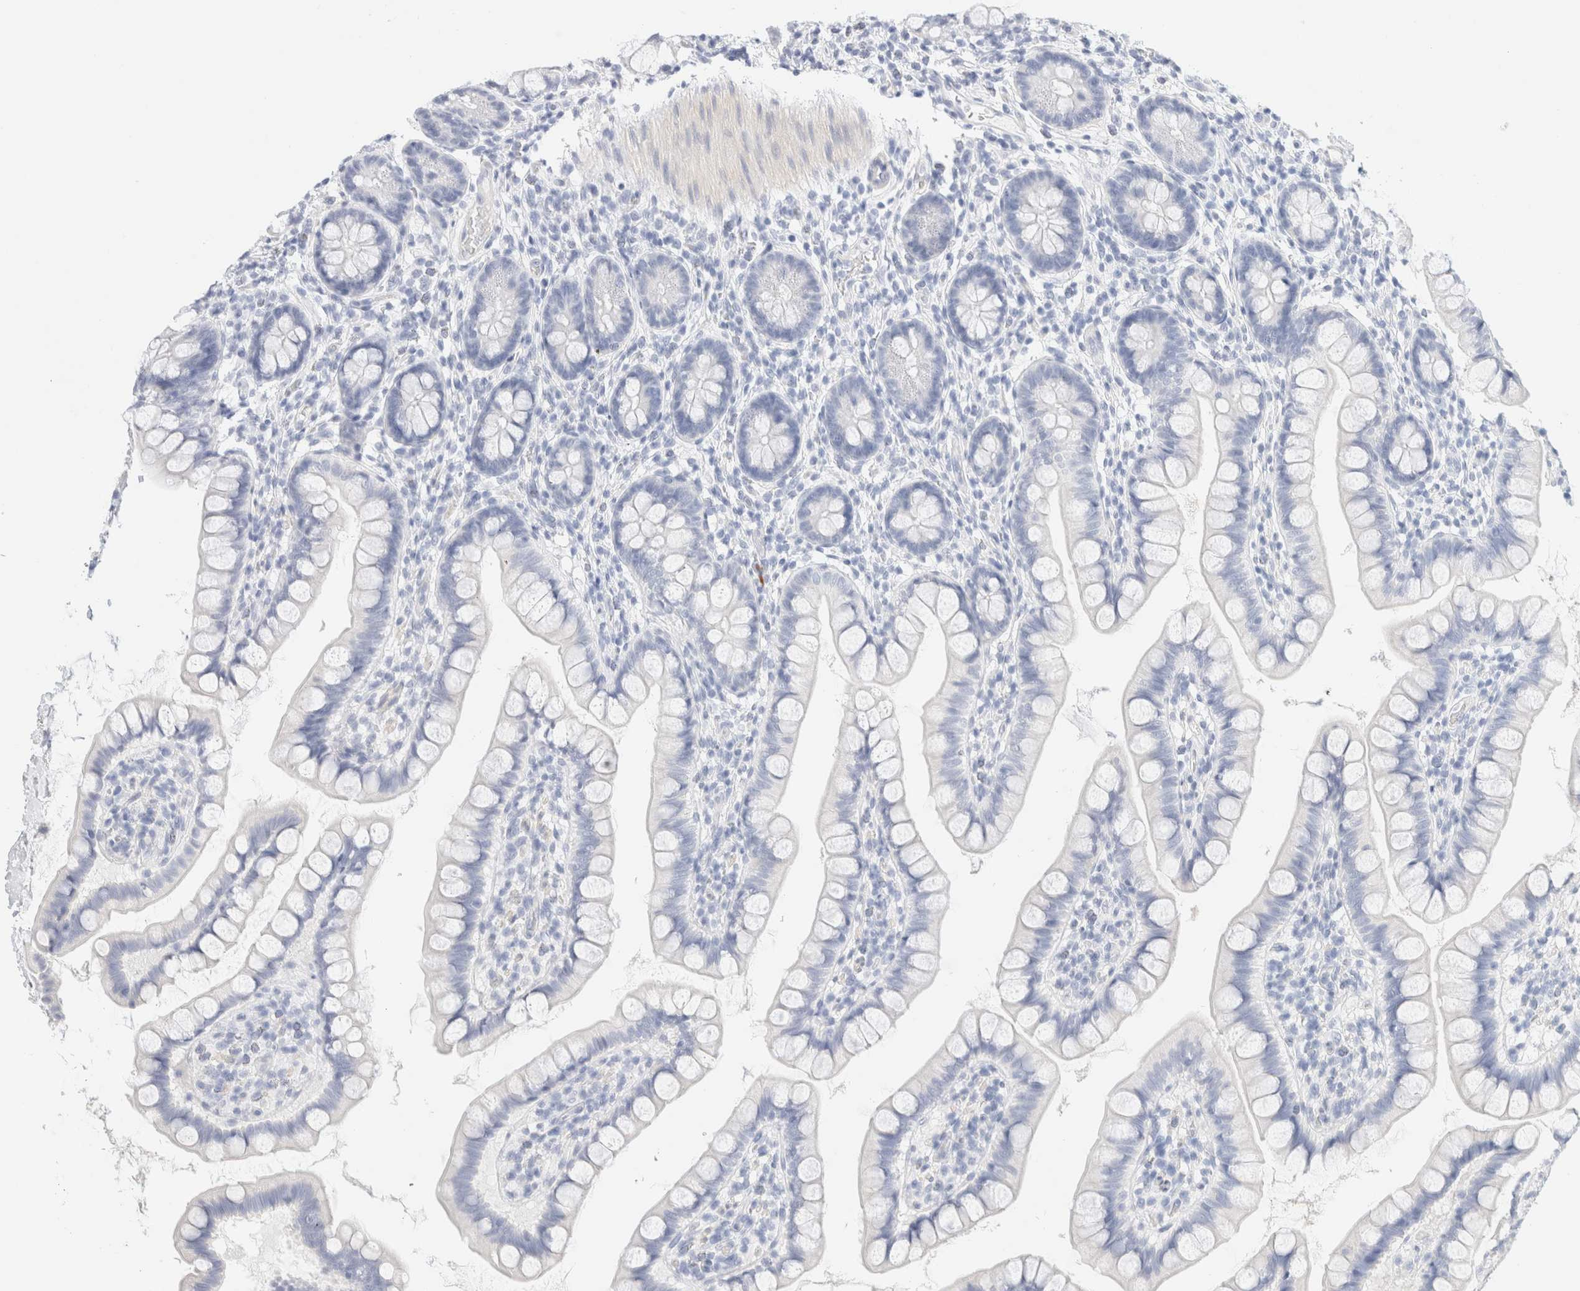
{"staining": {"intensity": "negative", "quantity": "none", "location": "none"}, "tissue": "small intestine", "cell_type": "Glandular cells", "image_type": "normal", "snomed": [{"axis": "morphology", "description": "Normal tissue, NOS"}, {"axis": "topography", "description": "Small intestine"}], "caption": "There is no significant positivity in glandular cells of small intestine. (DAB (3,3'-diaminobenzidine) immunohistochemistry visualized using brightfield microscopy, high magnification).", "gene": "DPYS", "patient": {"sex": "female", "age": 84}}